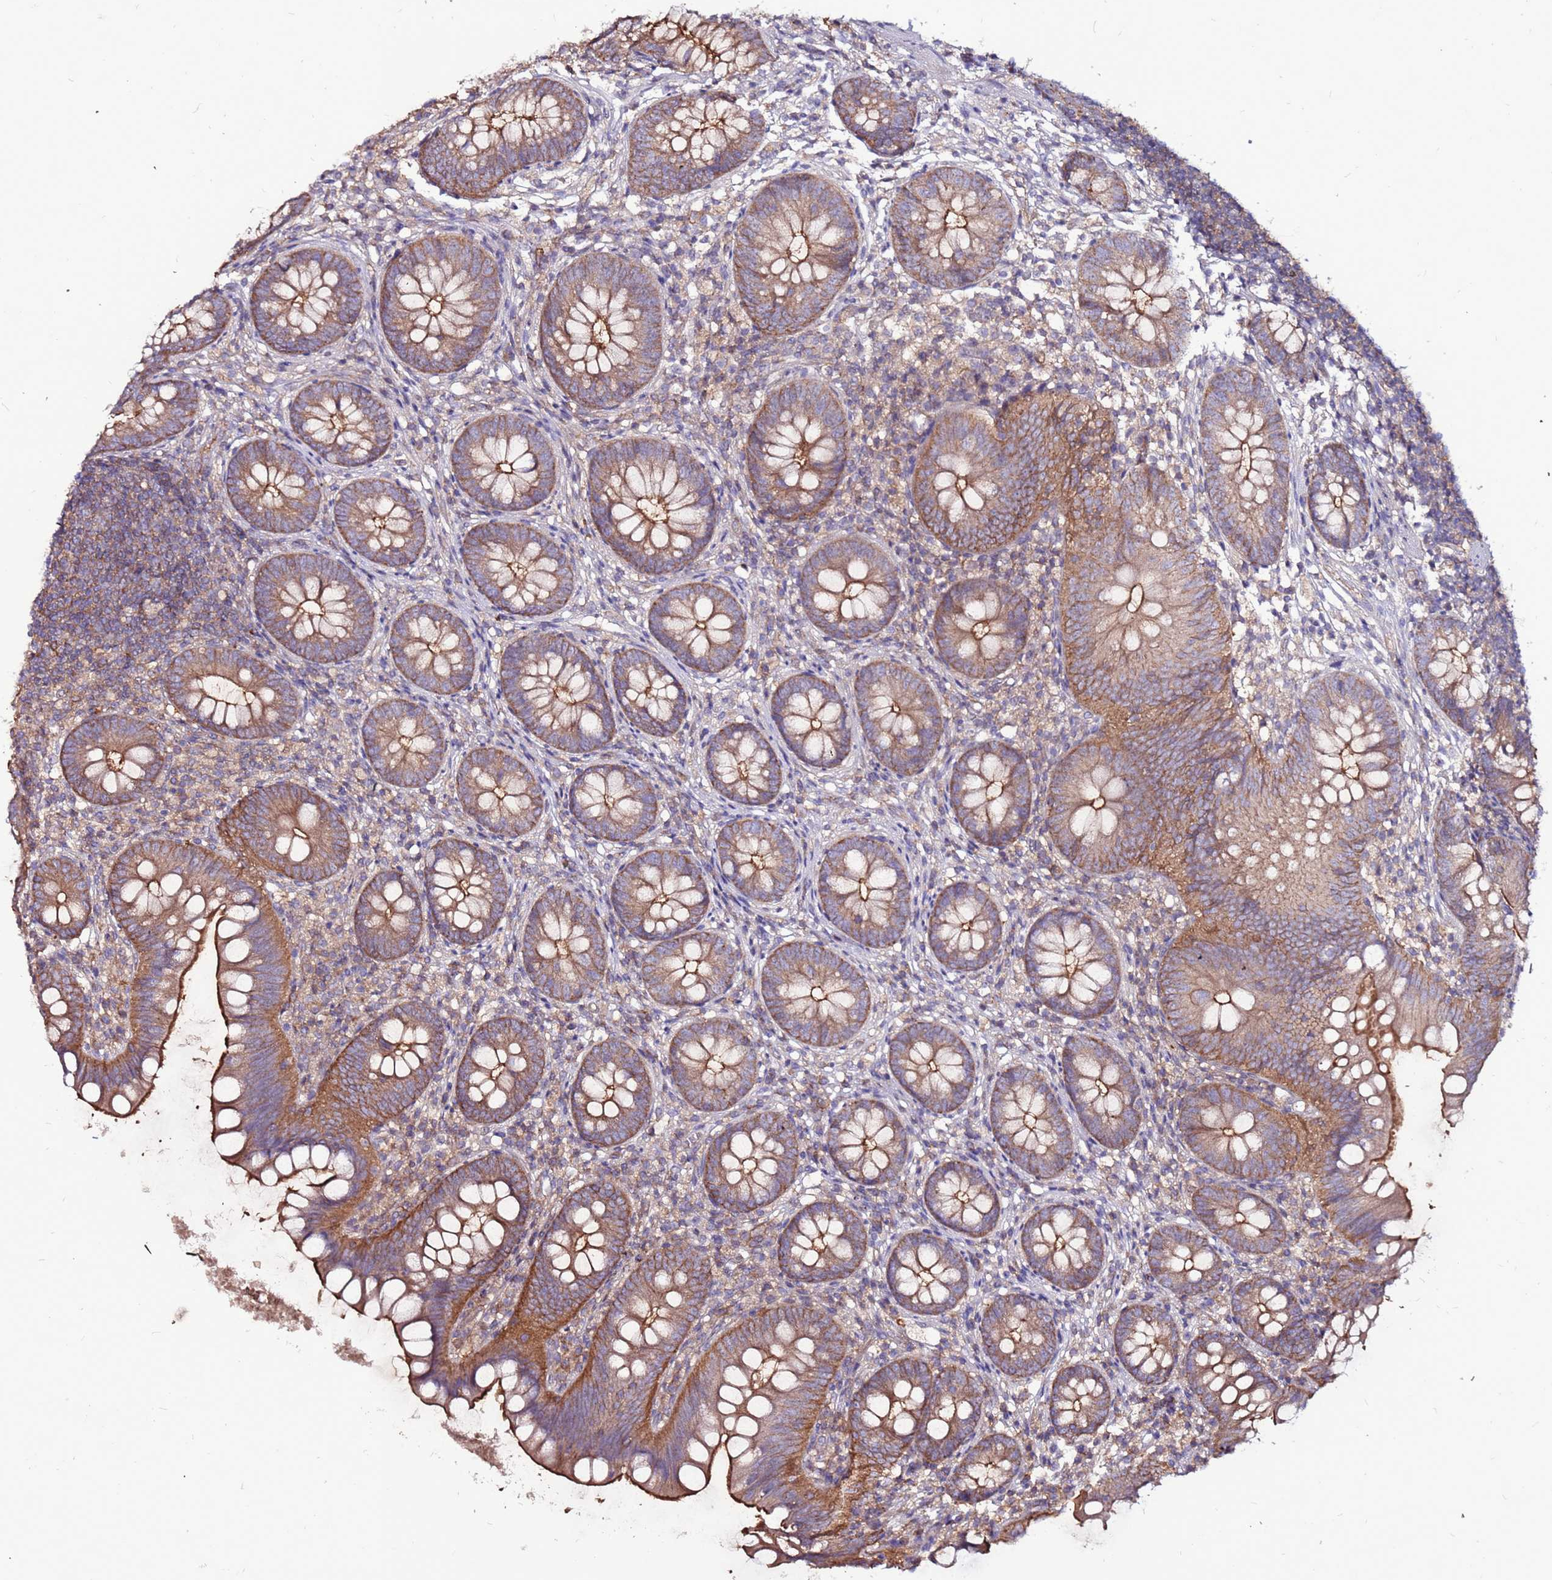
{"staining": {"intensity": "moderate", "quantity": ">75%", "location": "cytoplasmic/membranous"}, "tissue": "appendix", "cell_type": "Glandular cells", "image_type": "normal", "snomed": [{"axis": "morphology", "description": "Normal tissue, NOS"}, {"axis": "topography", "description": "Appendix"}], "caption": "Immunohistochemical staining of unremarkable human appendix reveals moderate cytoplasmic/membranous protein expression in approximately >75% of glandular cells. (DAB IHC, brown staining for protein, blue staining for nuclei).", "gene": "NRN1L", "patient": {"sex": "female", "age": 62}}